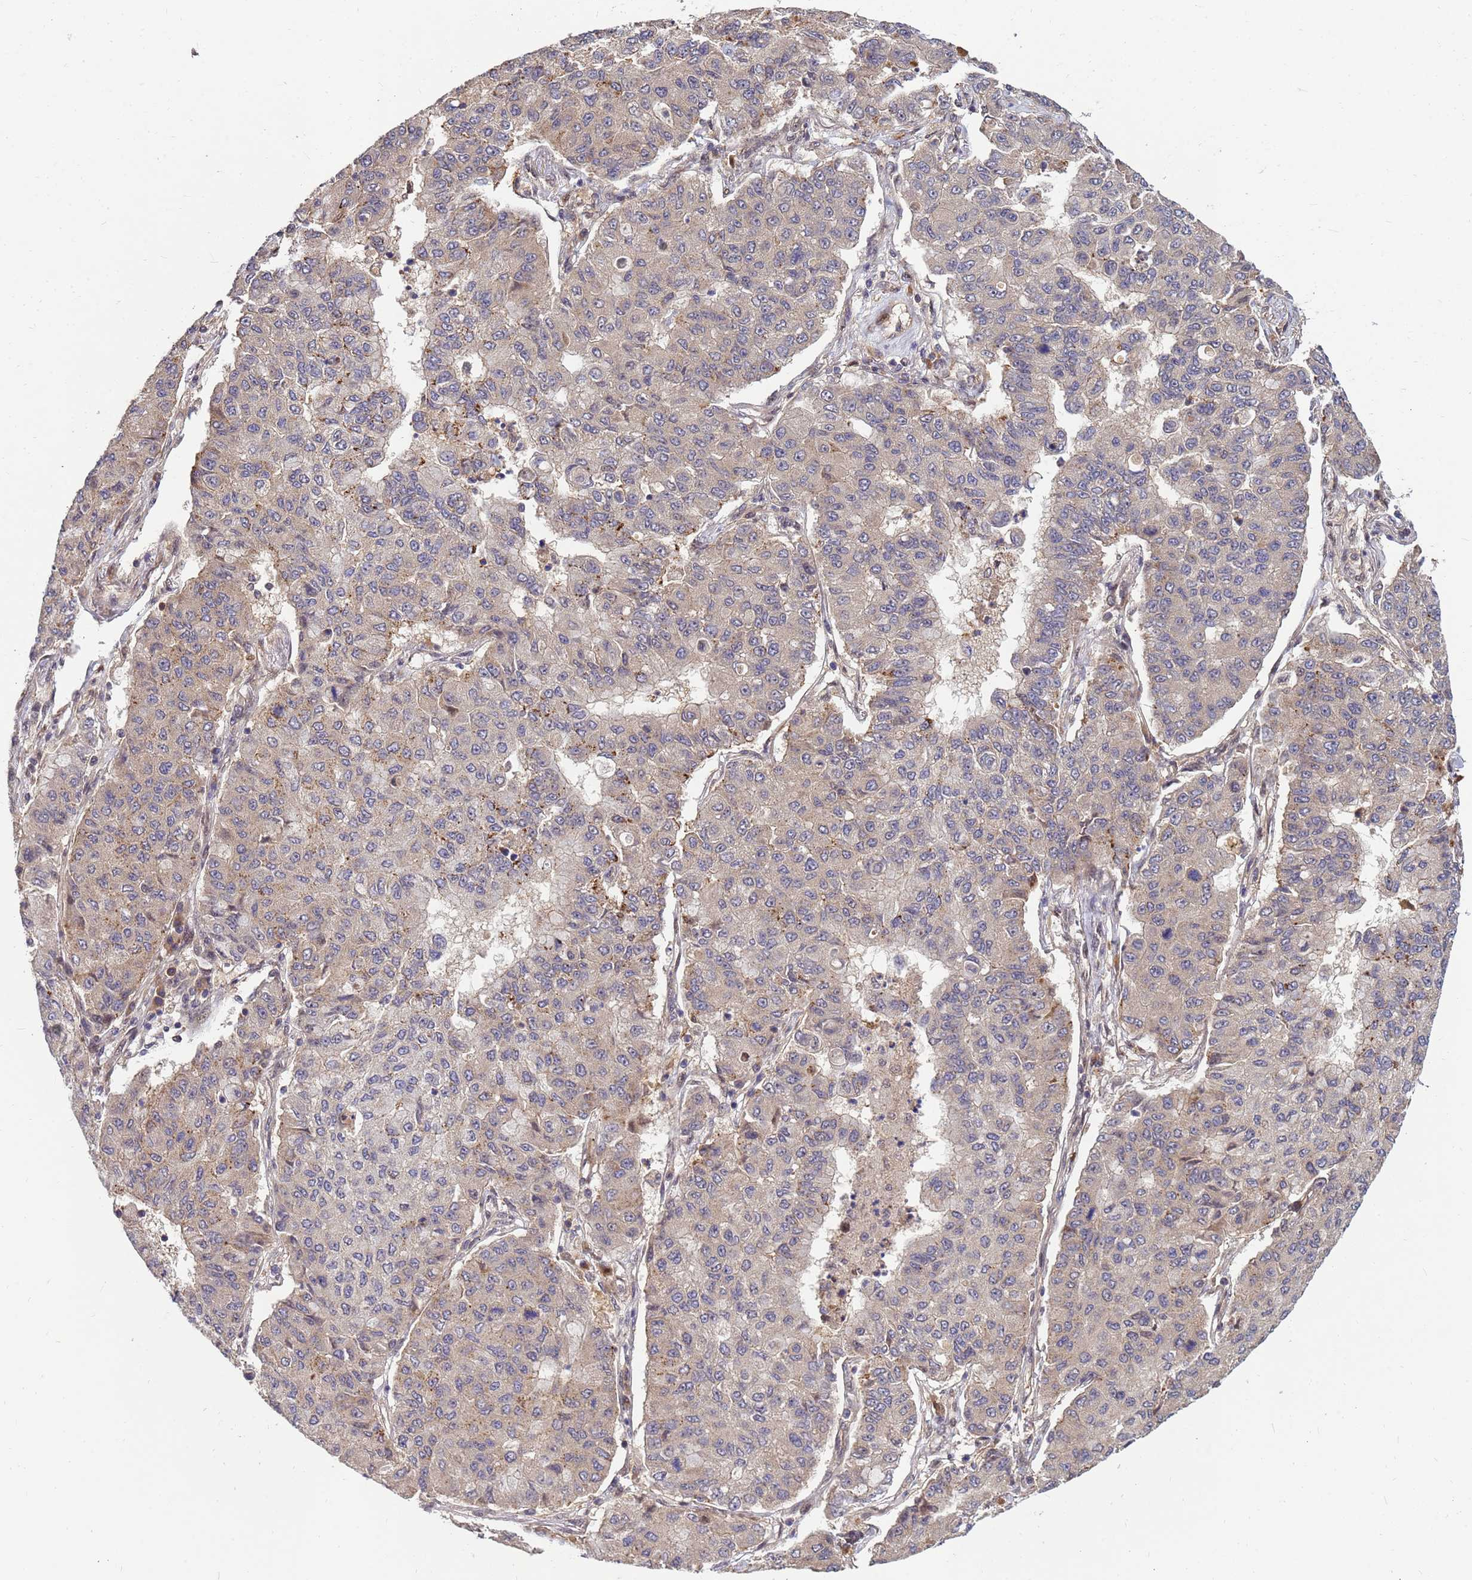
{"staining": {"intensity": "moderate", "quantity": "<25%", "location": "cytoplasmic/membranous"}, "tissue": "lung cancer", "cell_type": "Tumor cells", "image_type": "cancer", "snomed": [{"axis": "morphology", "description": "Squamous cell carcinoma, NOS"}, {"axis": "topography", "description": "Lung"}], "caption": "Lung cancer stained for a protein reveals moderate cytoplasmic/membranous positivity in tumor cells.", "gene": "DUS4L", "patient": {"sex": "male", "age": 74}}